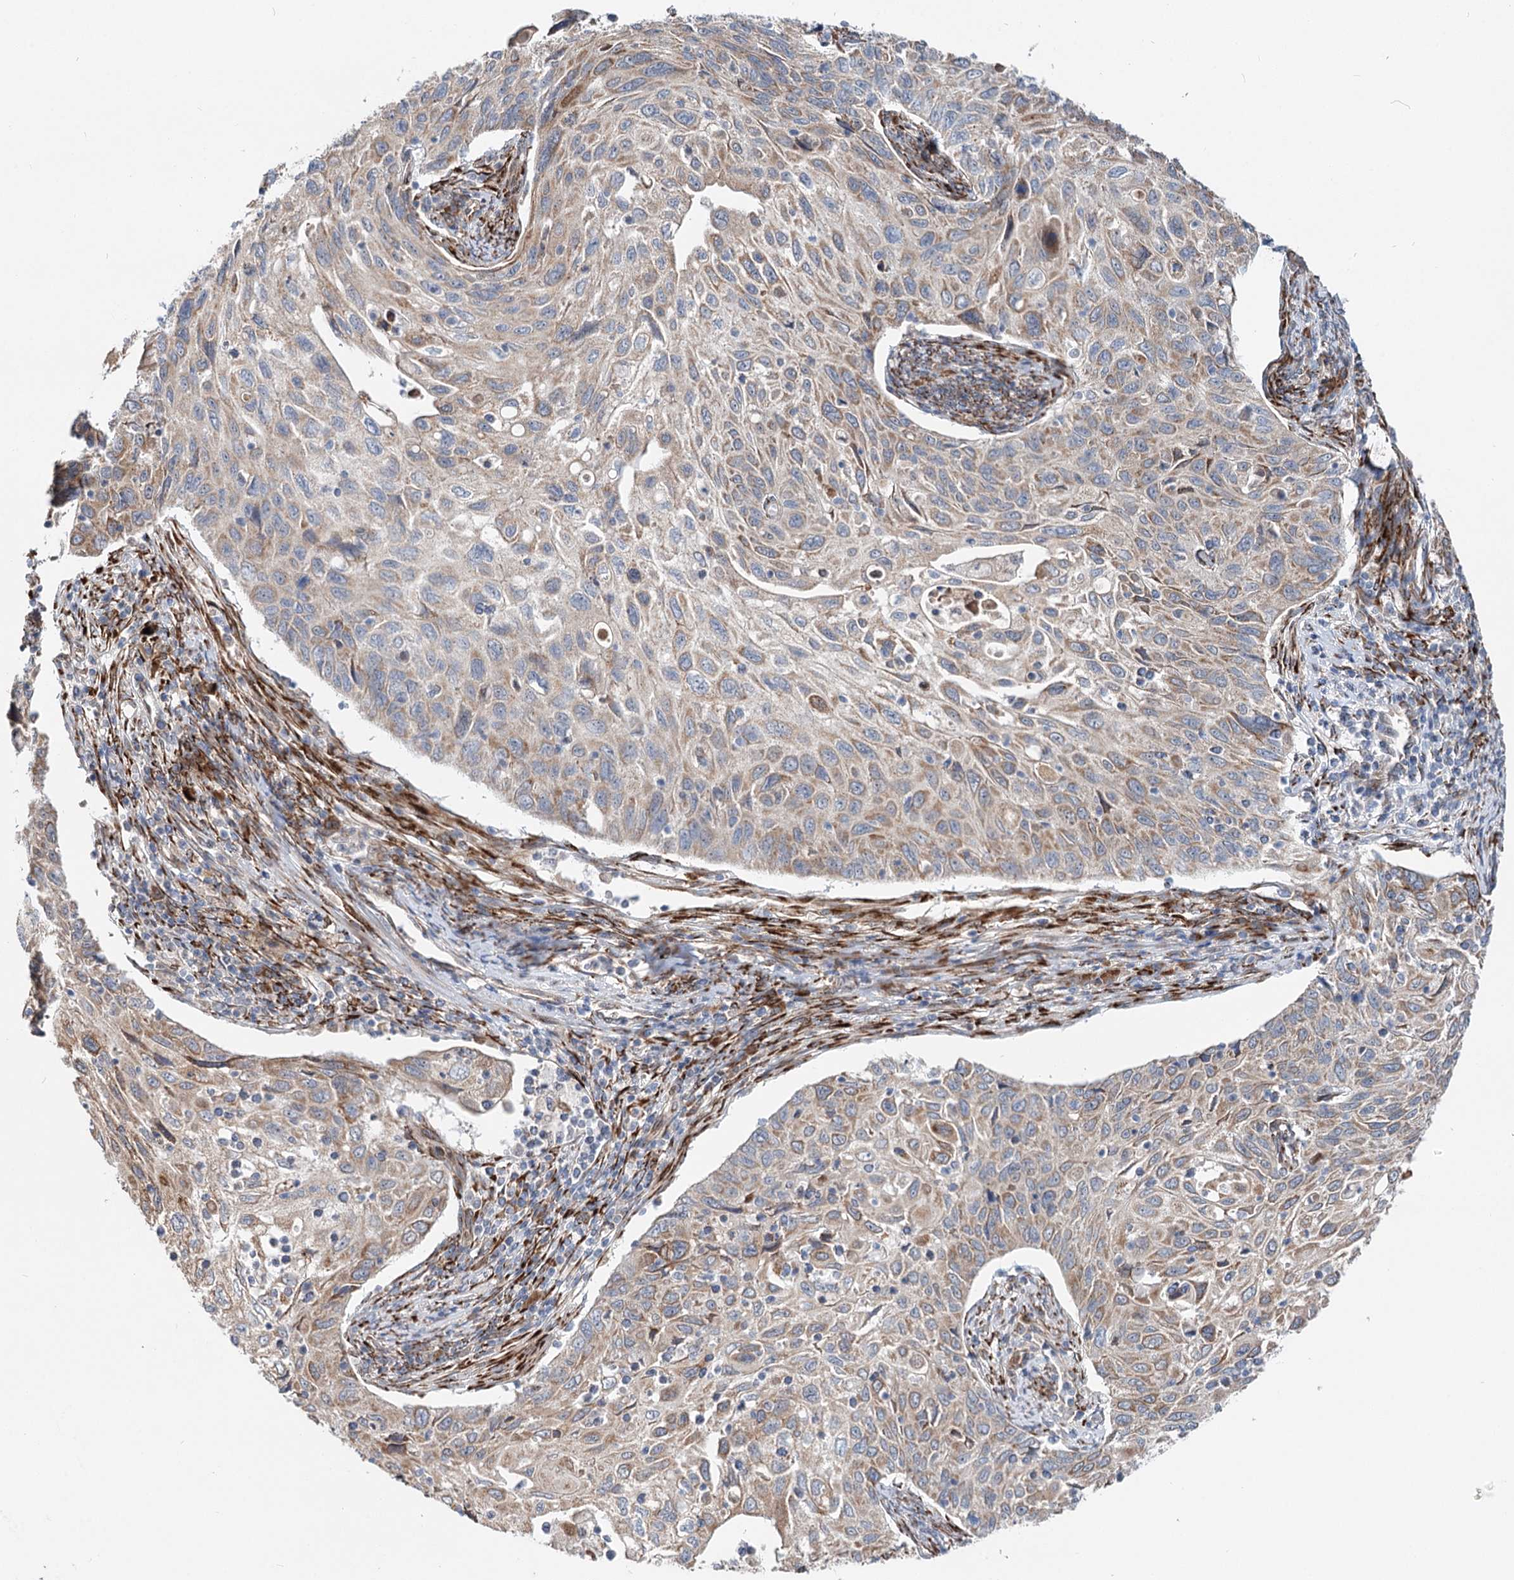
{"staining": {"intensity": "weak", "quantity": ">75%", "location": "cytoplasmic/membranous"}, "tissue": "cervical cancer", "cell_type": "Tumor cells", "image_type": "cancer", "snomed": [{"axis": "morphology", "description": "Squamous cell carcinoma, NOS"}, {"axis": "topography", "description": "Cervix"}], "caption": "A histopathology image of human cervical cancer (squamous cell carcinoma) stained for a protein demonstrates weak cytoplasmic/membranous brown staining in tumor cells. The staining is performed using DAB (3,3'-diaminobenzidine) brown chromogen to label protein expression. The nuclei are counter-stained blue using hematoxylin.", "gene": "SPART", "patient": {"sex": "female", "age": 70}}